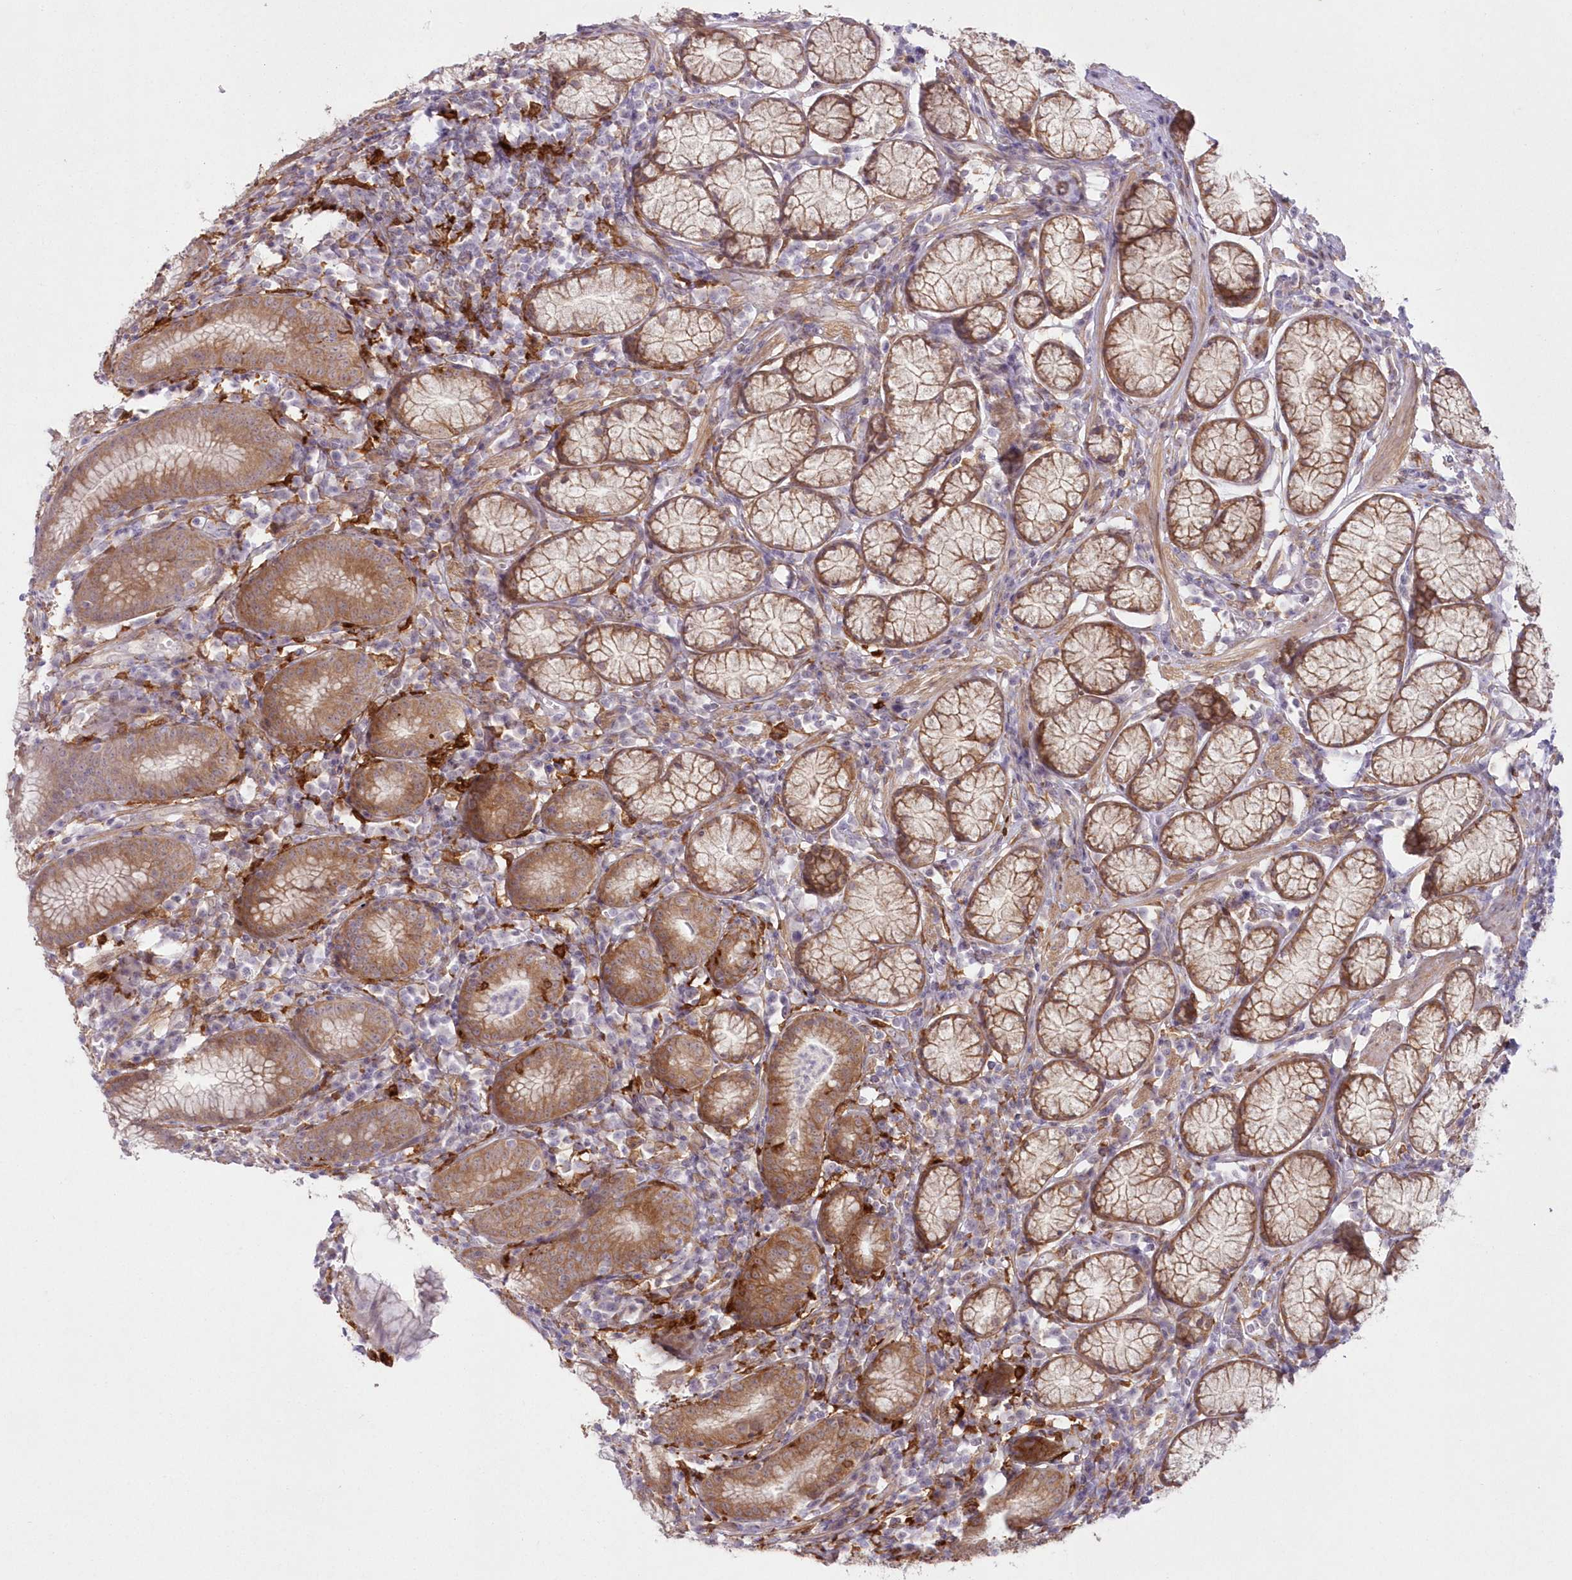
{"staining": {"intensity": "moderate", "quantity": ">75%", "location": "cytoplasmic/membranous"}, "tissue": "stomach", "cell_type": "Glandular cells", "image_type": "normal", "snomed": [{"axis": "morphology", "description": "Normal tissue, NOS"}, {"axis": "topography", "description": "Stomach"}], "caption": "Moderate cytoplasmic/membranous positivity for a protein is present in about >75% of glandular cells of unremarkable stomach using immunohistochemistry (IHC).", "gene": "SH3PXD2B", "patient": {"sex": "male", "age": 55}}